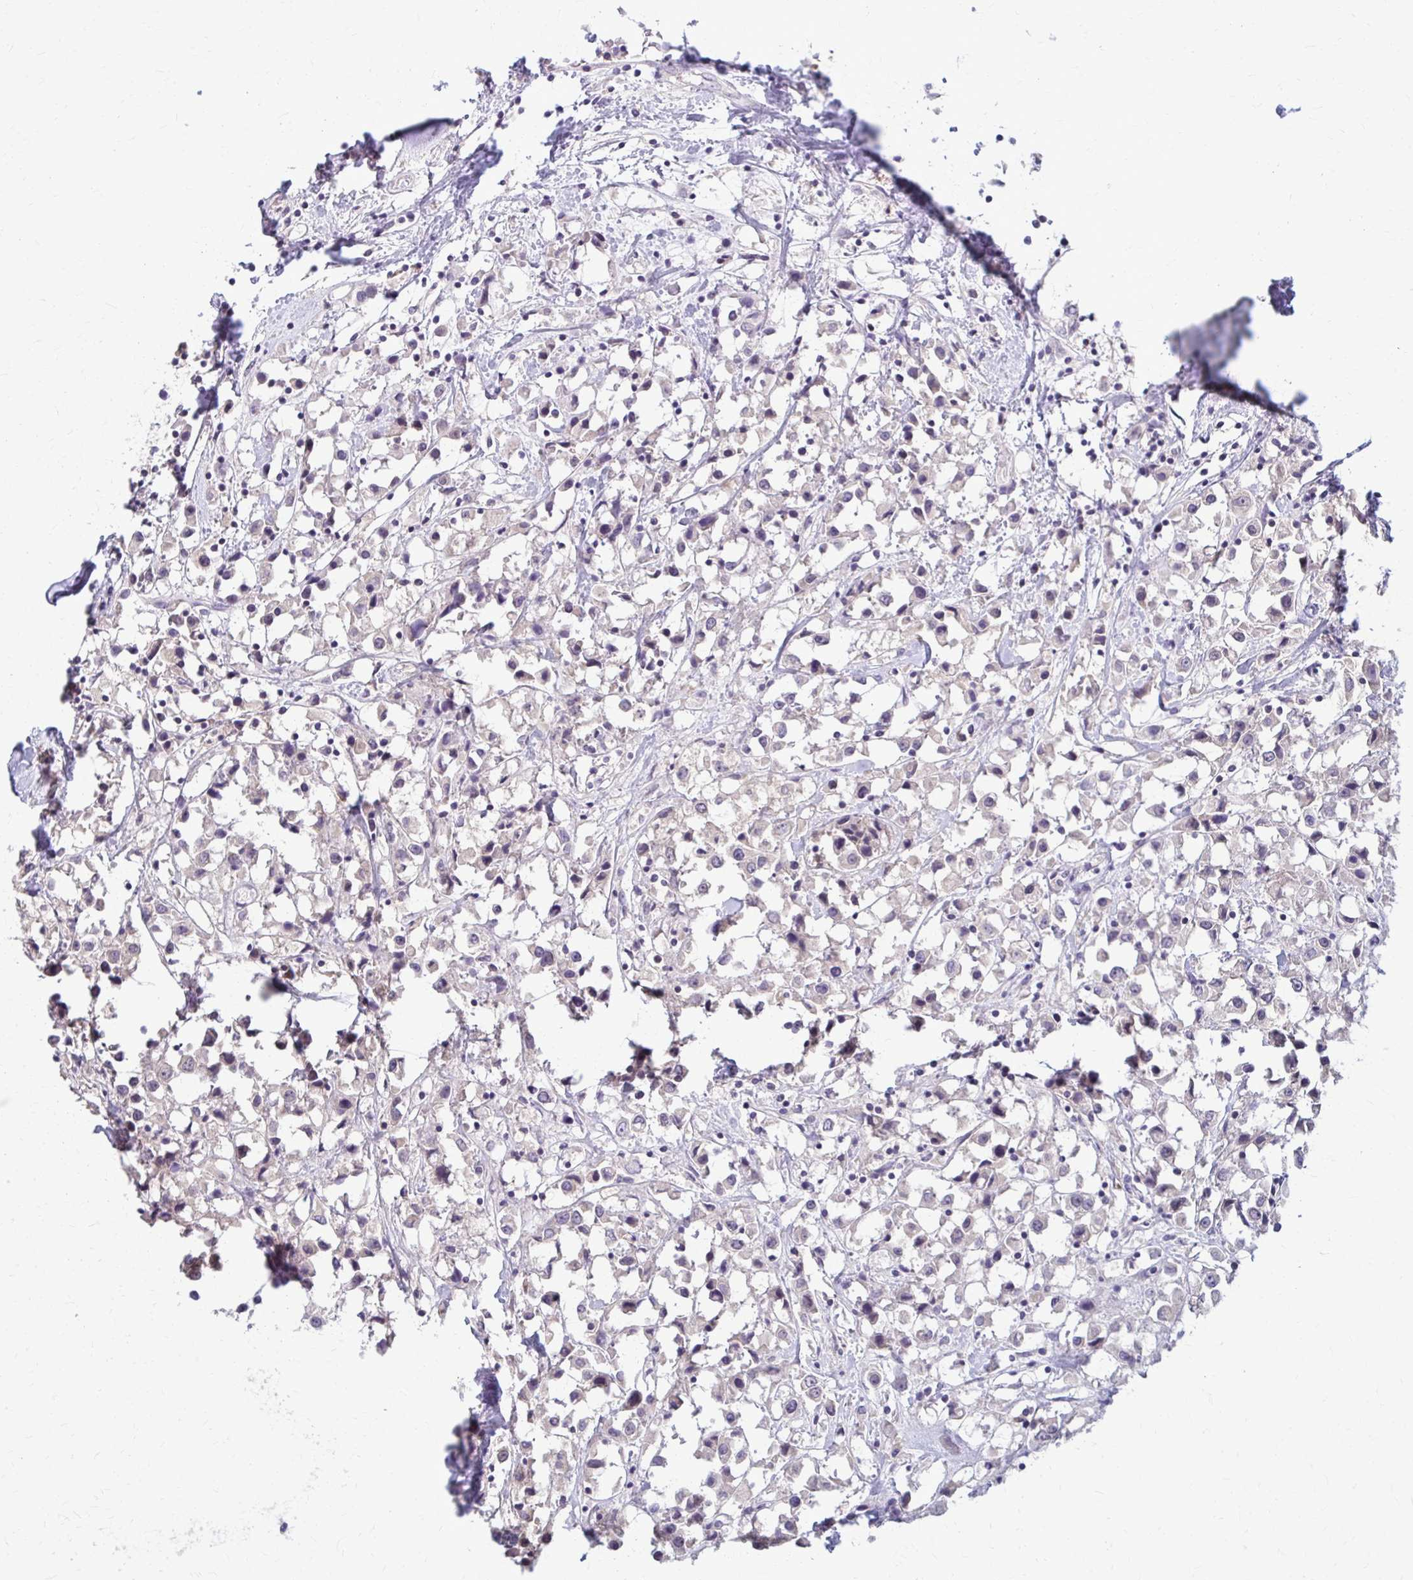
{"staining": {"intensity": "negative", "quantity": "none", "location": "none"}, "tissue": "breast cancer", "cell_type": "Tumor cells", "image_type": "cancer", "snomed": [{"axis": "morphology", "description": "Duct carcinoma"}, {"axis": "topography", "description": "Breast"}], "caption": "This is a micrograph of immunohistochemistry staining of breast invasive ductal carcinoma, which shows no staining in tumor cells.", "gene": "MCRIP2", "patient": {"sex": "female", "age": 61}}